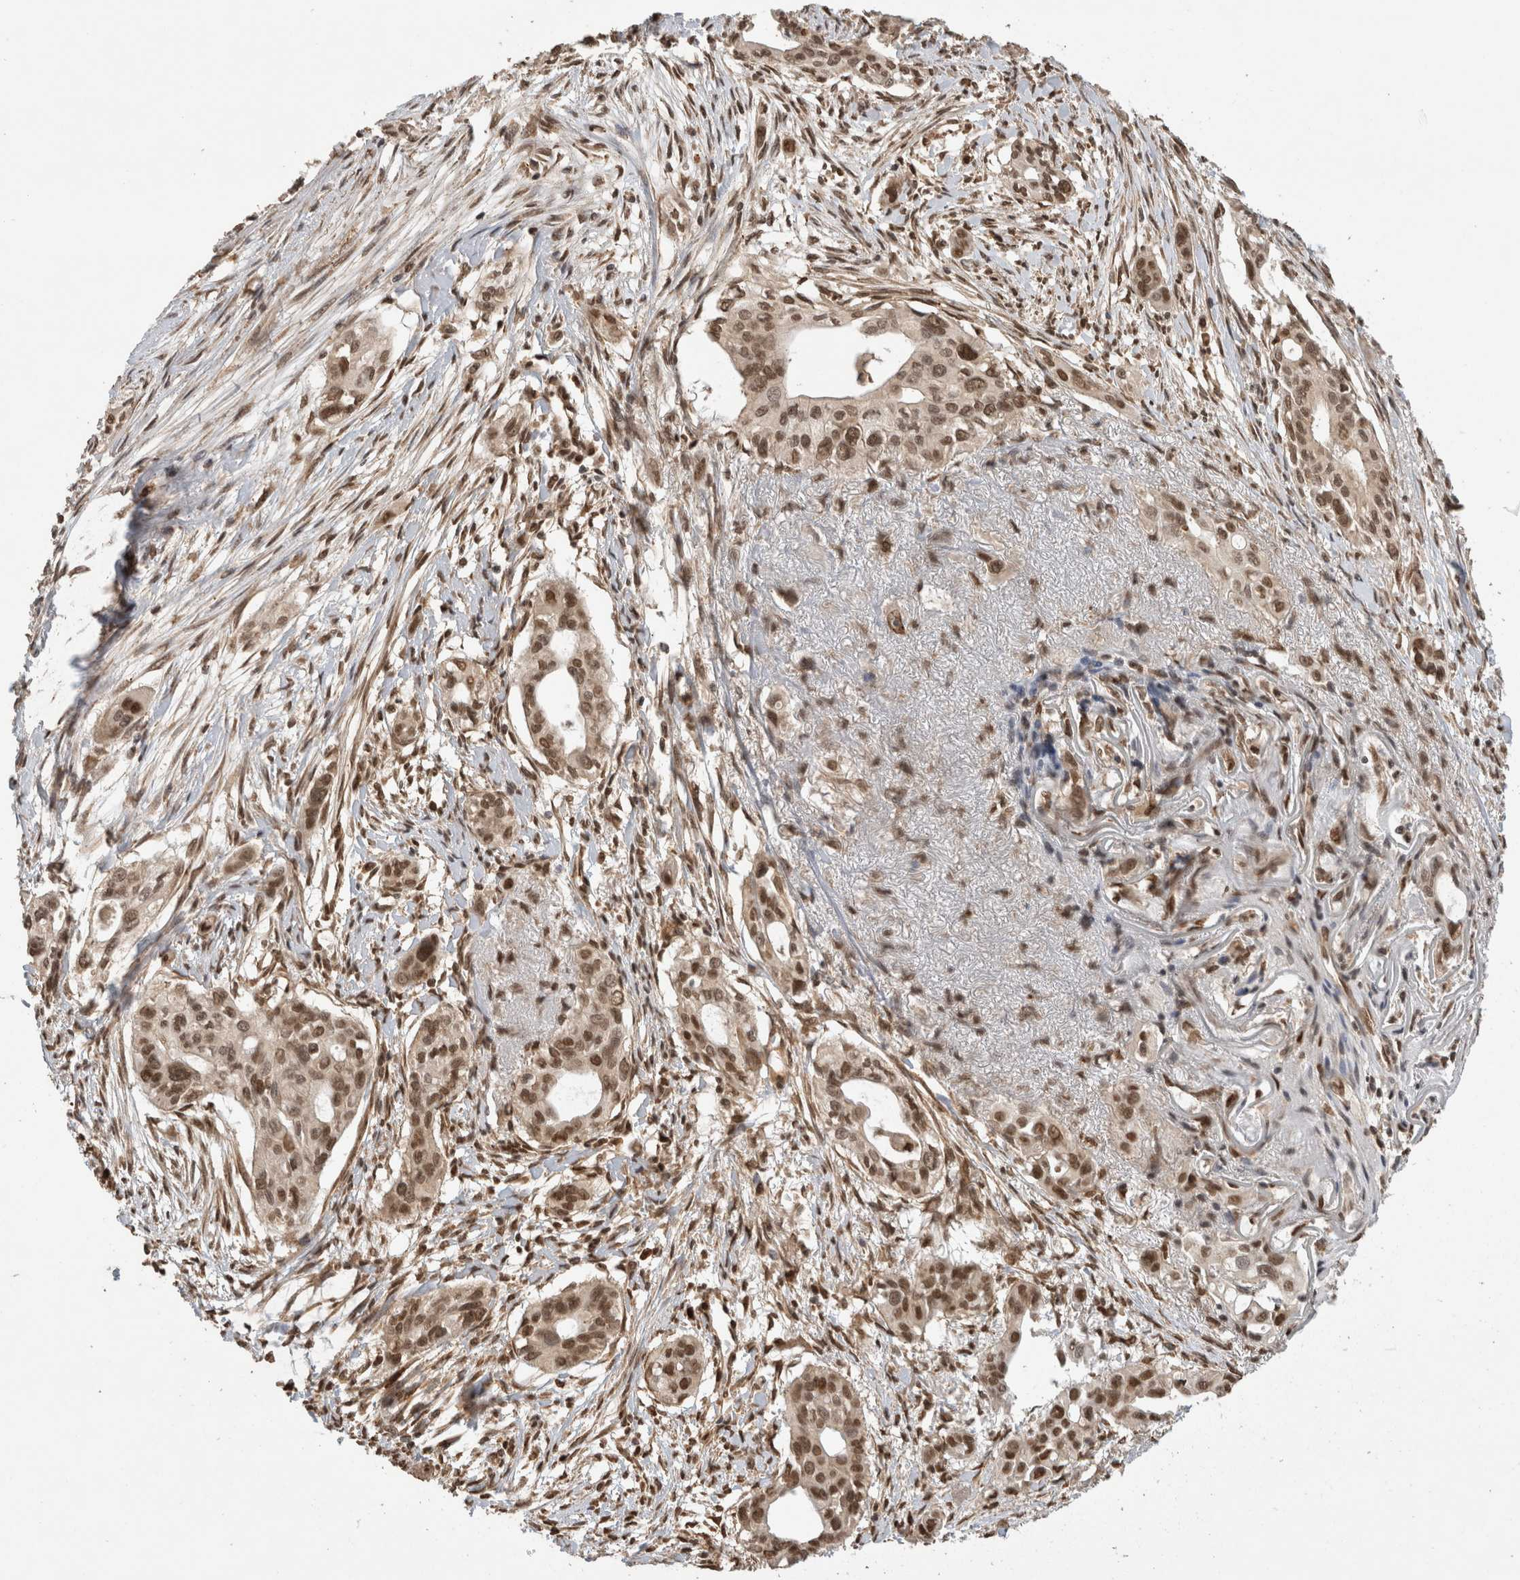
{"staining": {"intensity": "moderate", "quantity": ">75%", "location": "nuclear"}, "tissue": "pancreatic cancer", "cell_type": "Tumor cells", "image_type": "cancer", "snomed": [{"axis": "morphology", "description": "Adenocarcinoma, NOS"}, {"axis": "topography", "description": "Pancreas"}], "caption": "High-power microscopy captured an immunohistochemistry image of pancreatic cancer (adenocarcinoma), revealing moderate nuclear positivity in approximately >75% of tumor cells. Immunohistochemistry (ihc) stains the protein in brown and the nuclei are stained blue.", "gene": "C1orf21", "patient": {"sex": "female", "age": 60}}